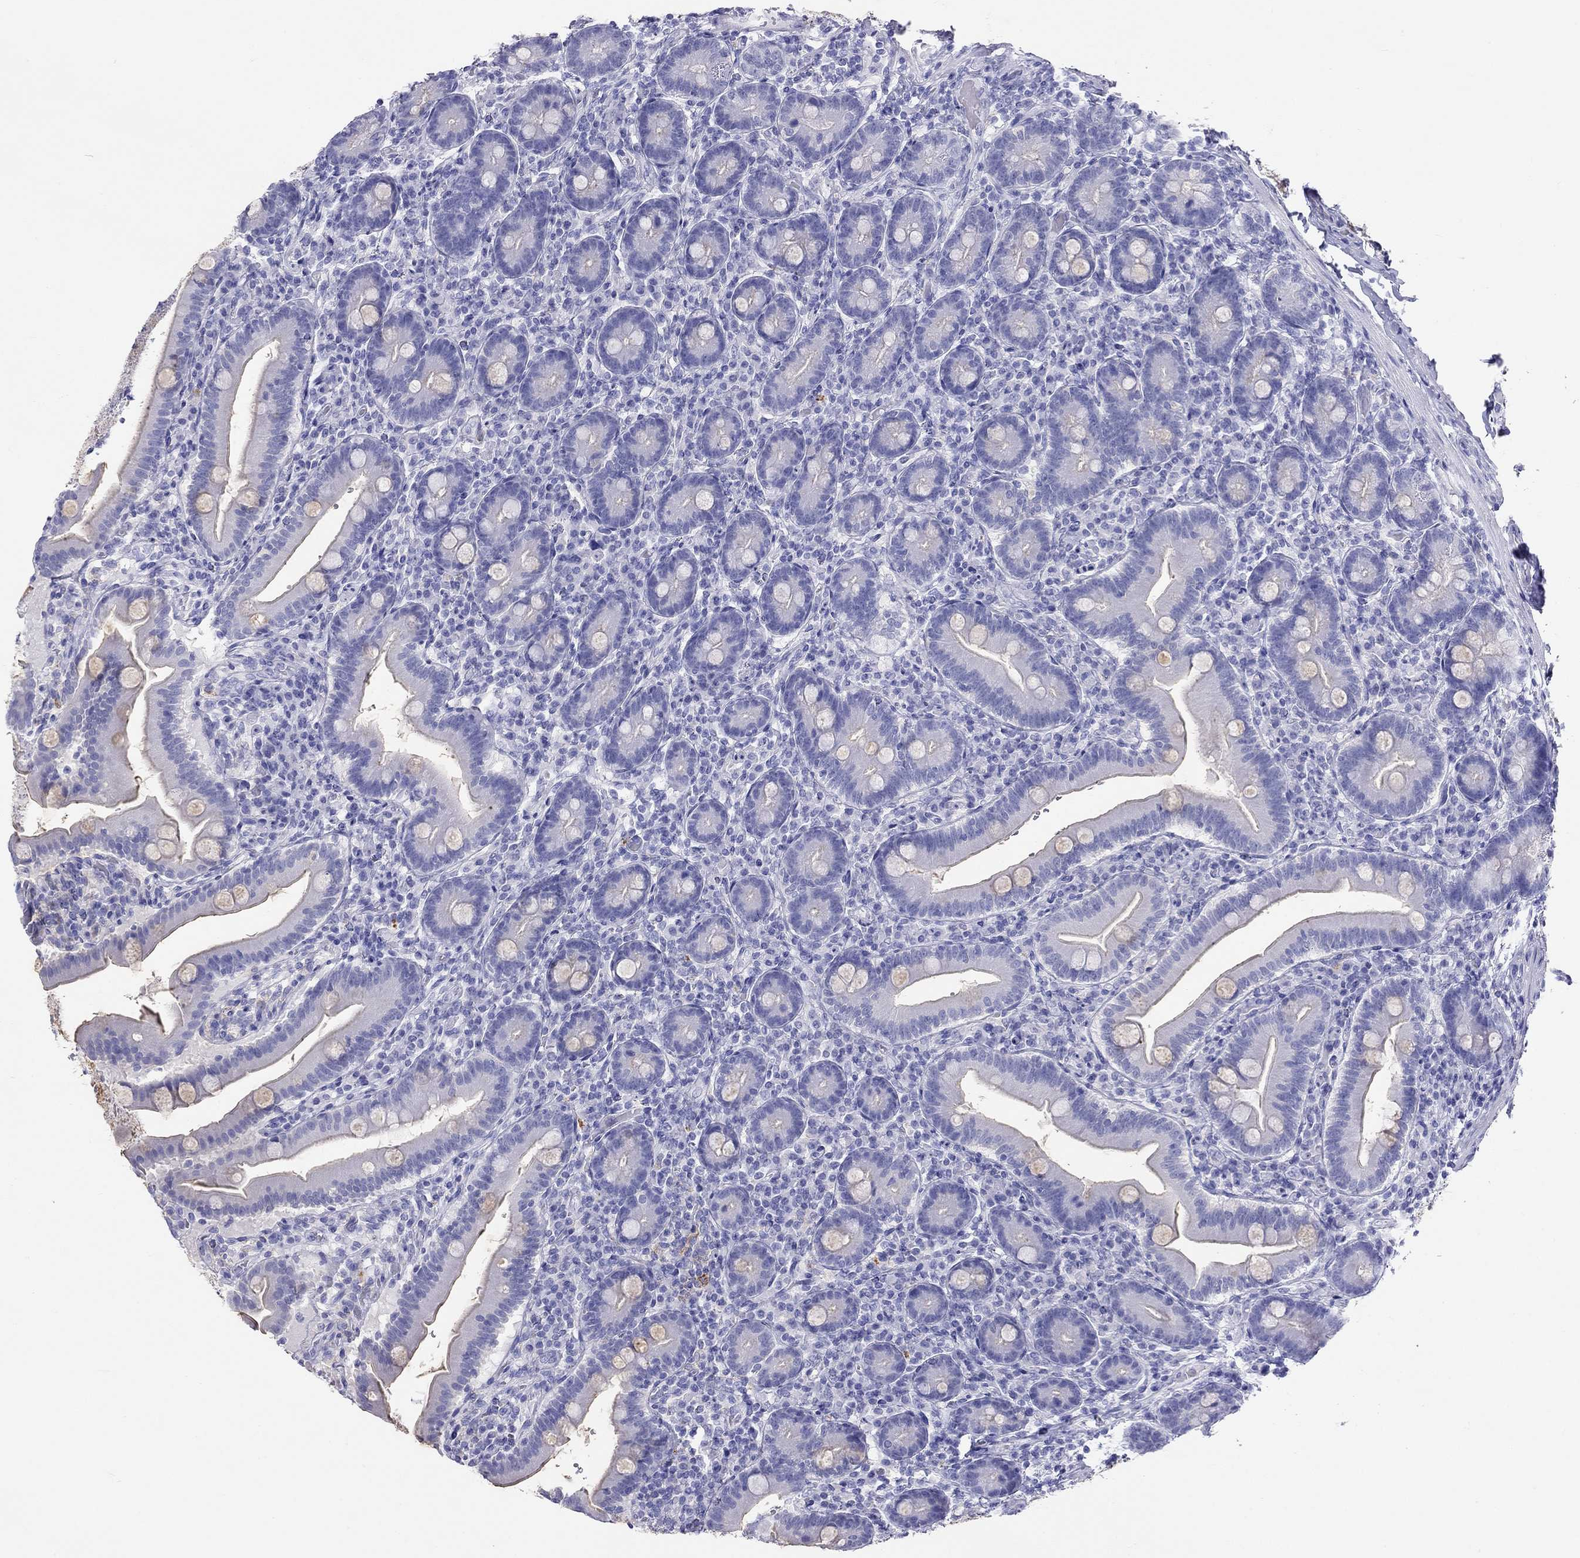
{"staining": {"intensity": "negative", "quantity": "none", "location": "none"}, "tissue": "small intestine", "cell_type": "Glandular cells", "image_type": "normal", "snomed": [{"axis": "morphology", "description": "Normal tissue, NOS"}, {"axis": "topography", "description": "Small intestine"}], "caption": "DAB immunohistochemical staining of benign human small intestine shows no significant staining in glandular cells. Nuclei are stained in blue.", "gene": "HLA", "patient": {"sex": "male", "age": 66}}